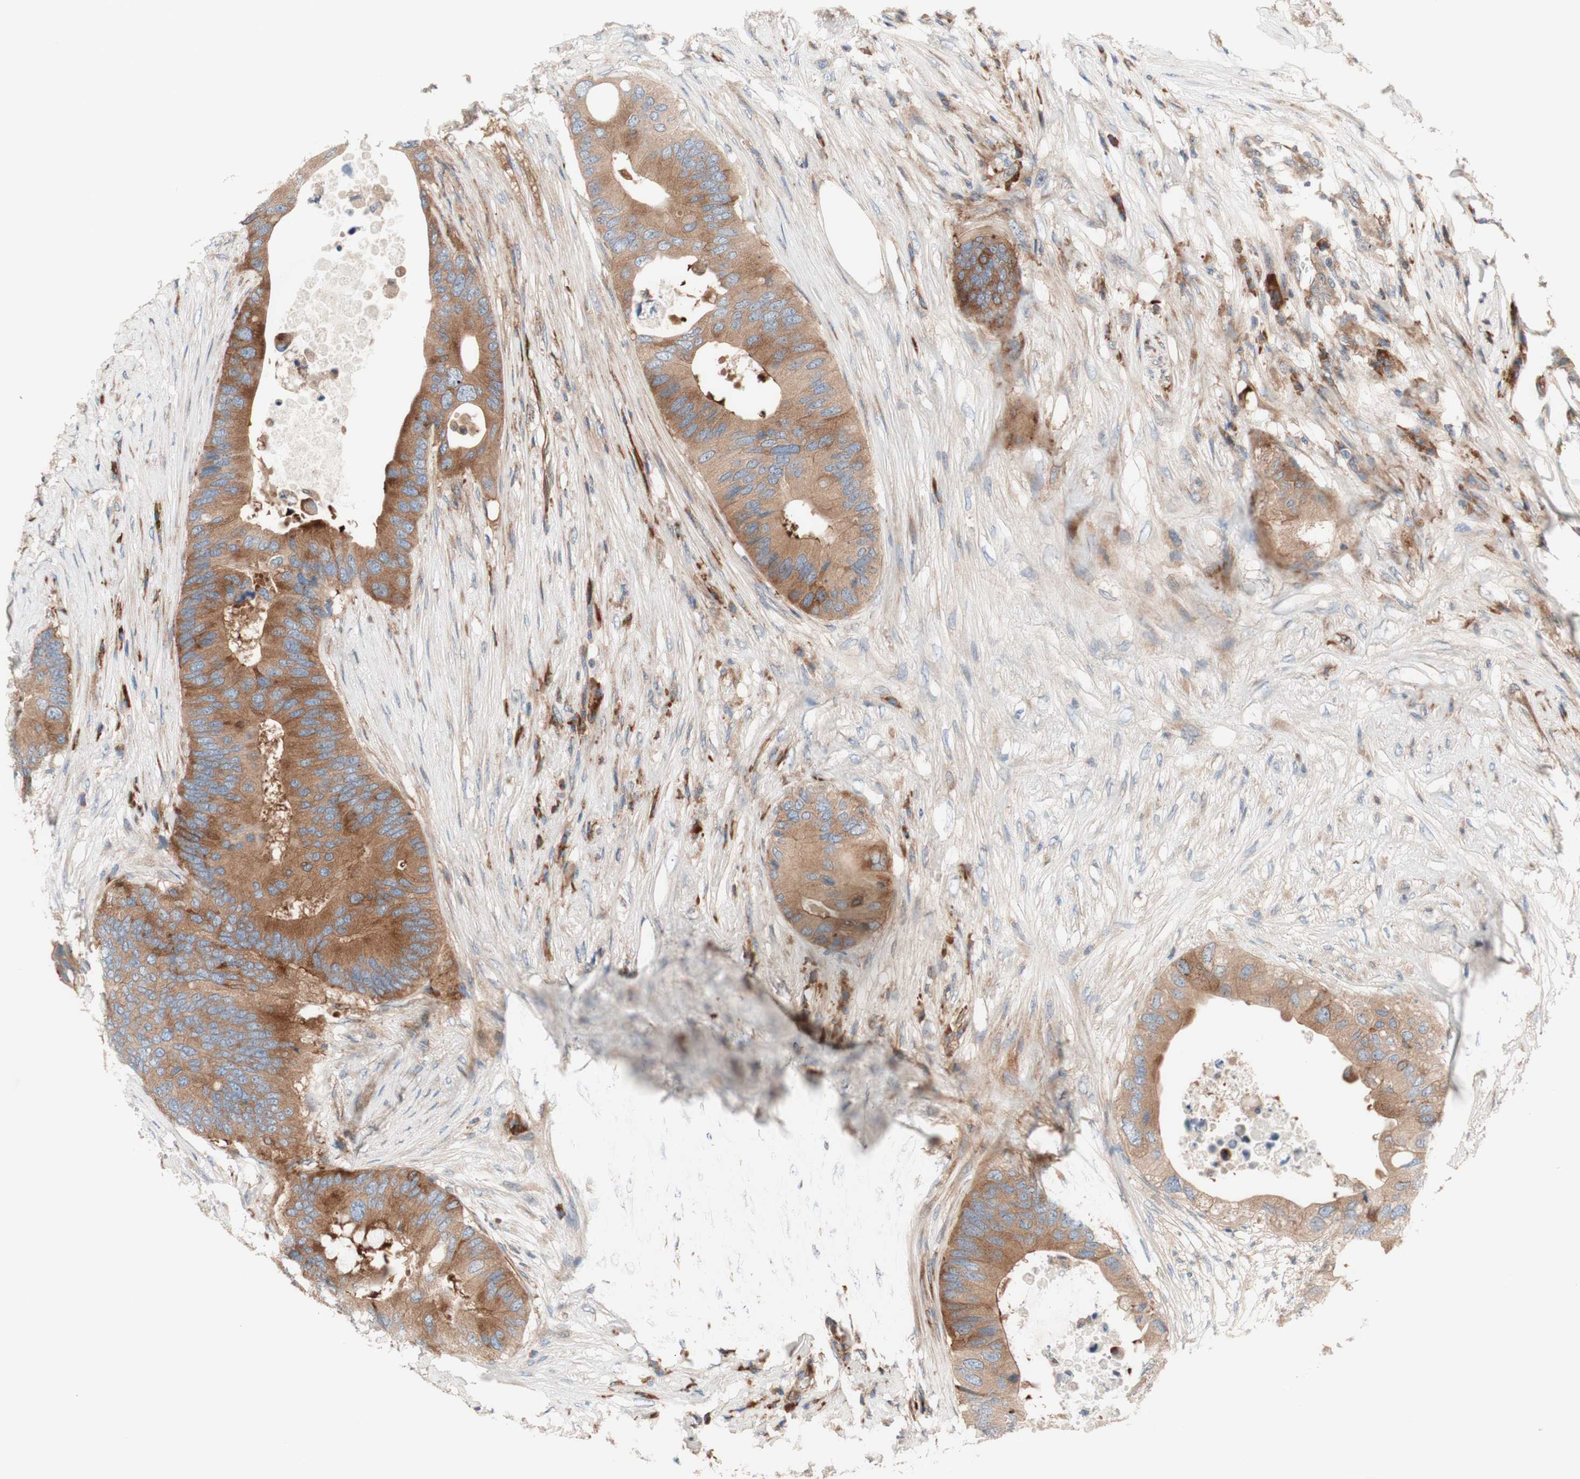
{"staining": {"intensity": "moderate", "quantity": ">75%", "location": "cytoplasmic/membranous"}, "tissue": "colorectal cancer", "cell_type": "Tumor cells", "image_type": "cancer", "snomed": [{"axis": "morphology", "description": "Adenocarcinoma, NOS"}, {"axis": "topography", "description": "Colon"}], "caption": "Immunohistochemistry (DAB (3,3'-diaminobenzidine)) staining of colorectal cancer demonstrates moderate cytoplasmic/membranous protein staining in about >75% of tumor cells.", "gene": "CCN4", "patient": {"sex": "male", "age": 71}}